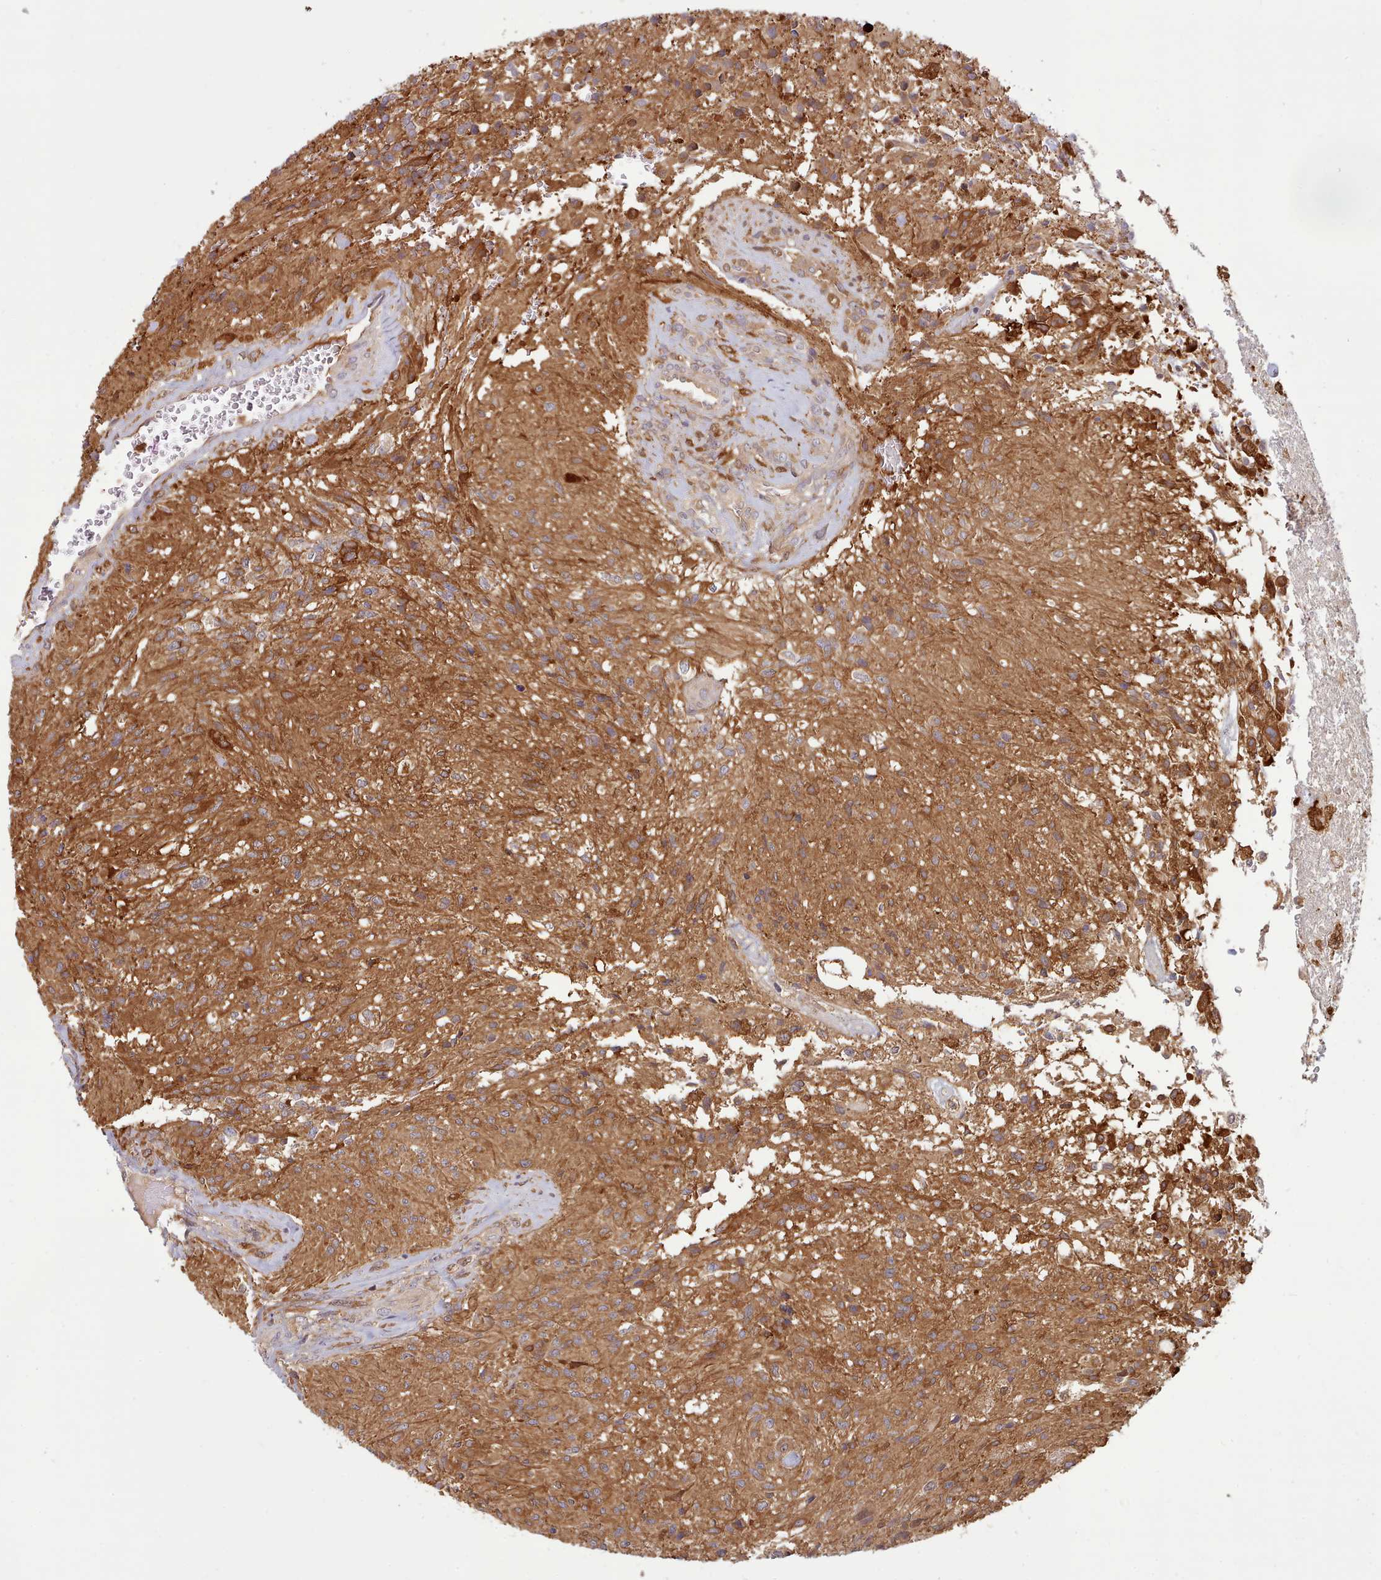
{"staining": {"intensity": "moderate", "quantity": ">75%", "location": "cytoplasmic/membranous"}, "tissue": "glioma", "cell_type": "Tumor cells", "image_type": "cancer", "snomed": [{"axis": "morphology", "description": "Glioma, malignant, High grade"}, {"axis": "topography", "description": "Brain"}], "caption": "This image reveals immunohistochemistry staining of human high-grade glioma (malignant), with medium moderate cytoplasmic/membranous positivity in approximately >75% of tumor cells.", "gene": "SLC4A9", "patient": {"sex": "male", "age": 56}}